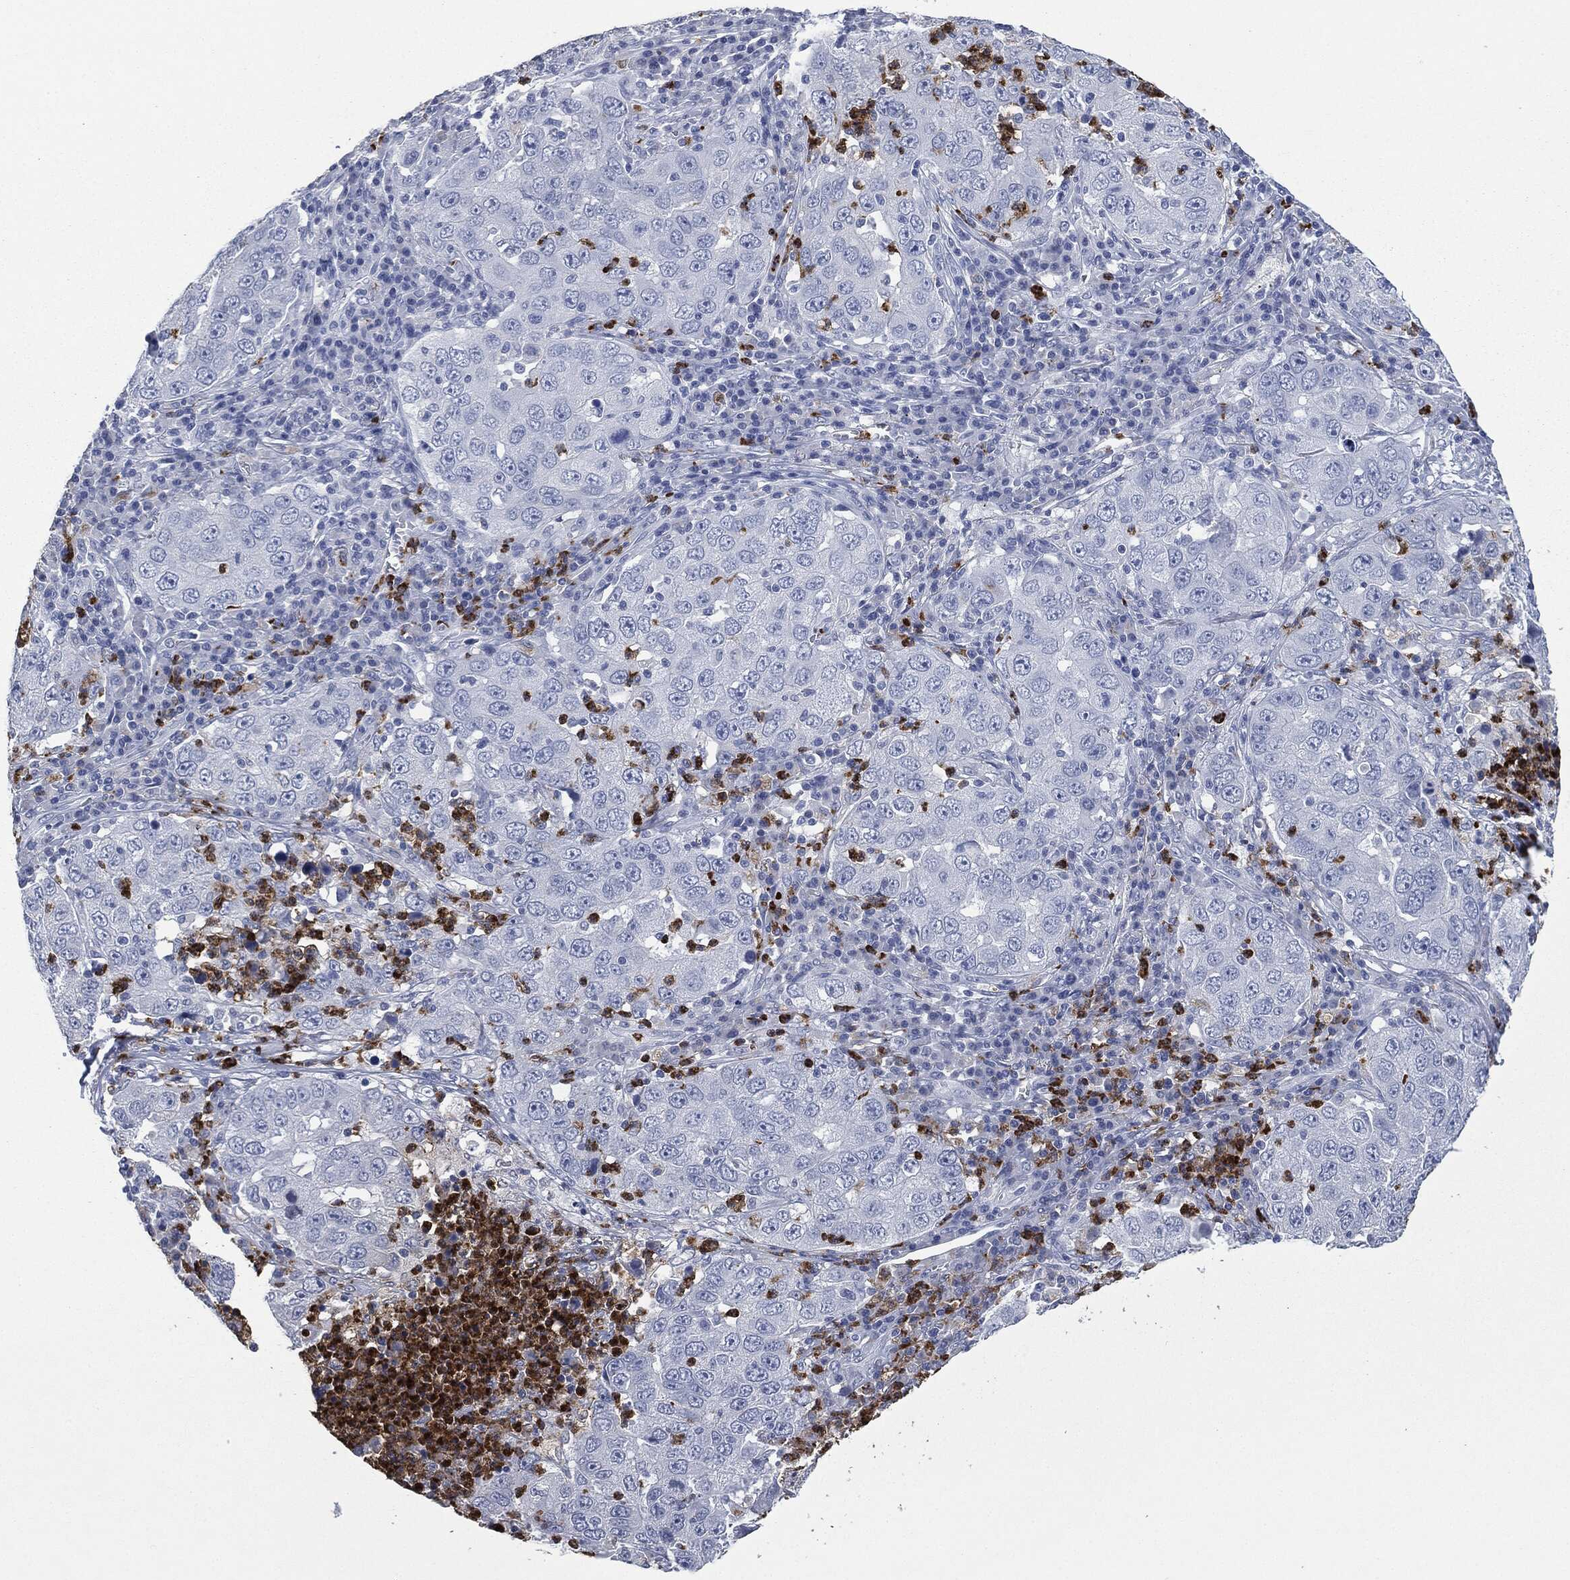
{"staining": {"intensity": "negative", "quantity": "none", "location": "none"}, "tissue": "lung cancer", "cell_type": "Tumor cells", "image_type": "cancer", "snomed": [{"axis": "morphology", "description": "Adenocarcinoma, NOS"}, {"axis": "topography", "description": "Lung"}], "caption": "This is a image of IHC staining of lung cancer, which shows no positivity in tumor cells.", "gene": "CEACAM8", "patient": {"sex": "male", "age": 73}}